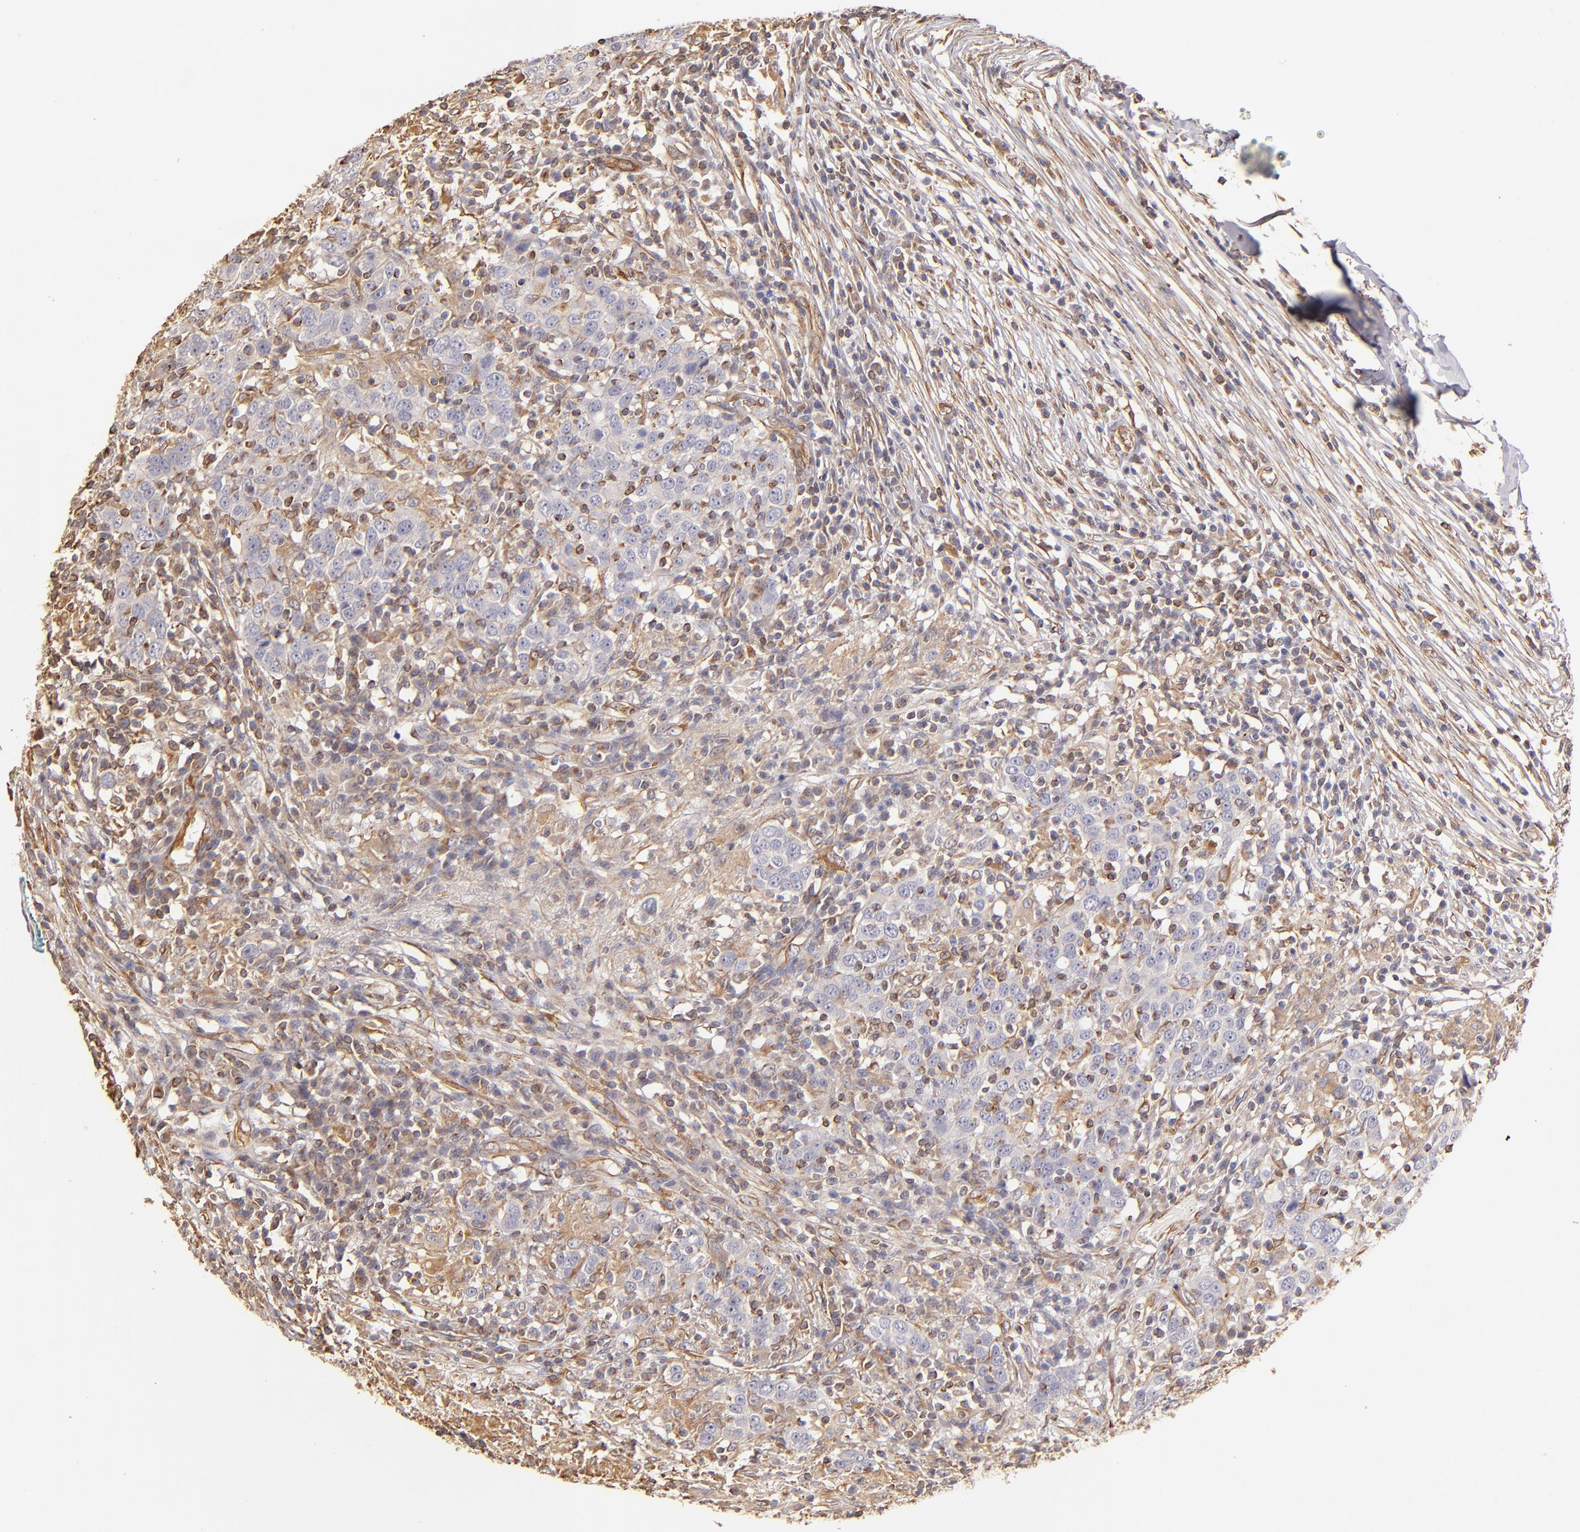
{"staining": {"intensity": "weak", "quantity": "25%-75%", "location": "cytoplasmic/membranous"}, "tissue": "head and neck cancer", "cell_type": "Tumor cells", "image_type": "cancer", "snomed": [{"axis": "morphology", "description": "Adenocarcinoma, NOS"}, {"axis": "topography", "description": "Salivary gland"}, {"axis": "topography", "description": "Head-Neck"}], "caption": "Head and neck cancer (adenocarcinoma) was stained to show a protein in brown. There is low levels of weak cytoplasmic/membranous staining in about 25%-75% of tumor cells.", "gene": "ABCC1", "patient": {"sex": "female", "age": 65}}